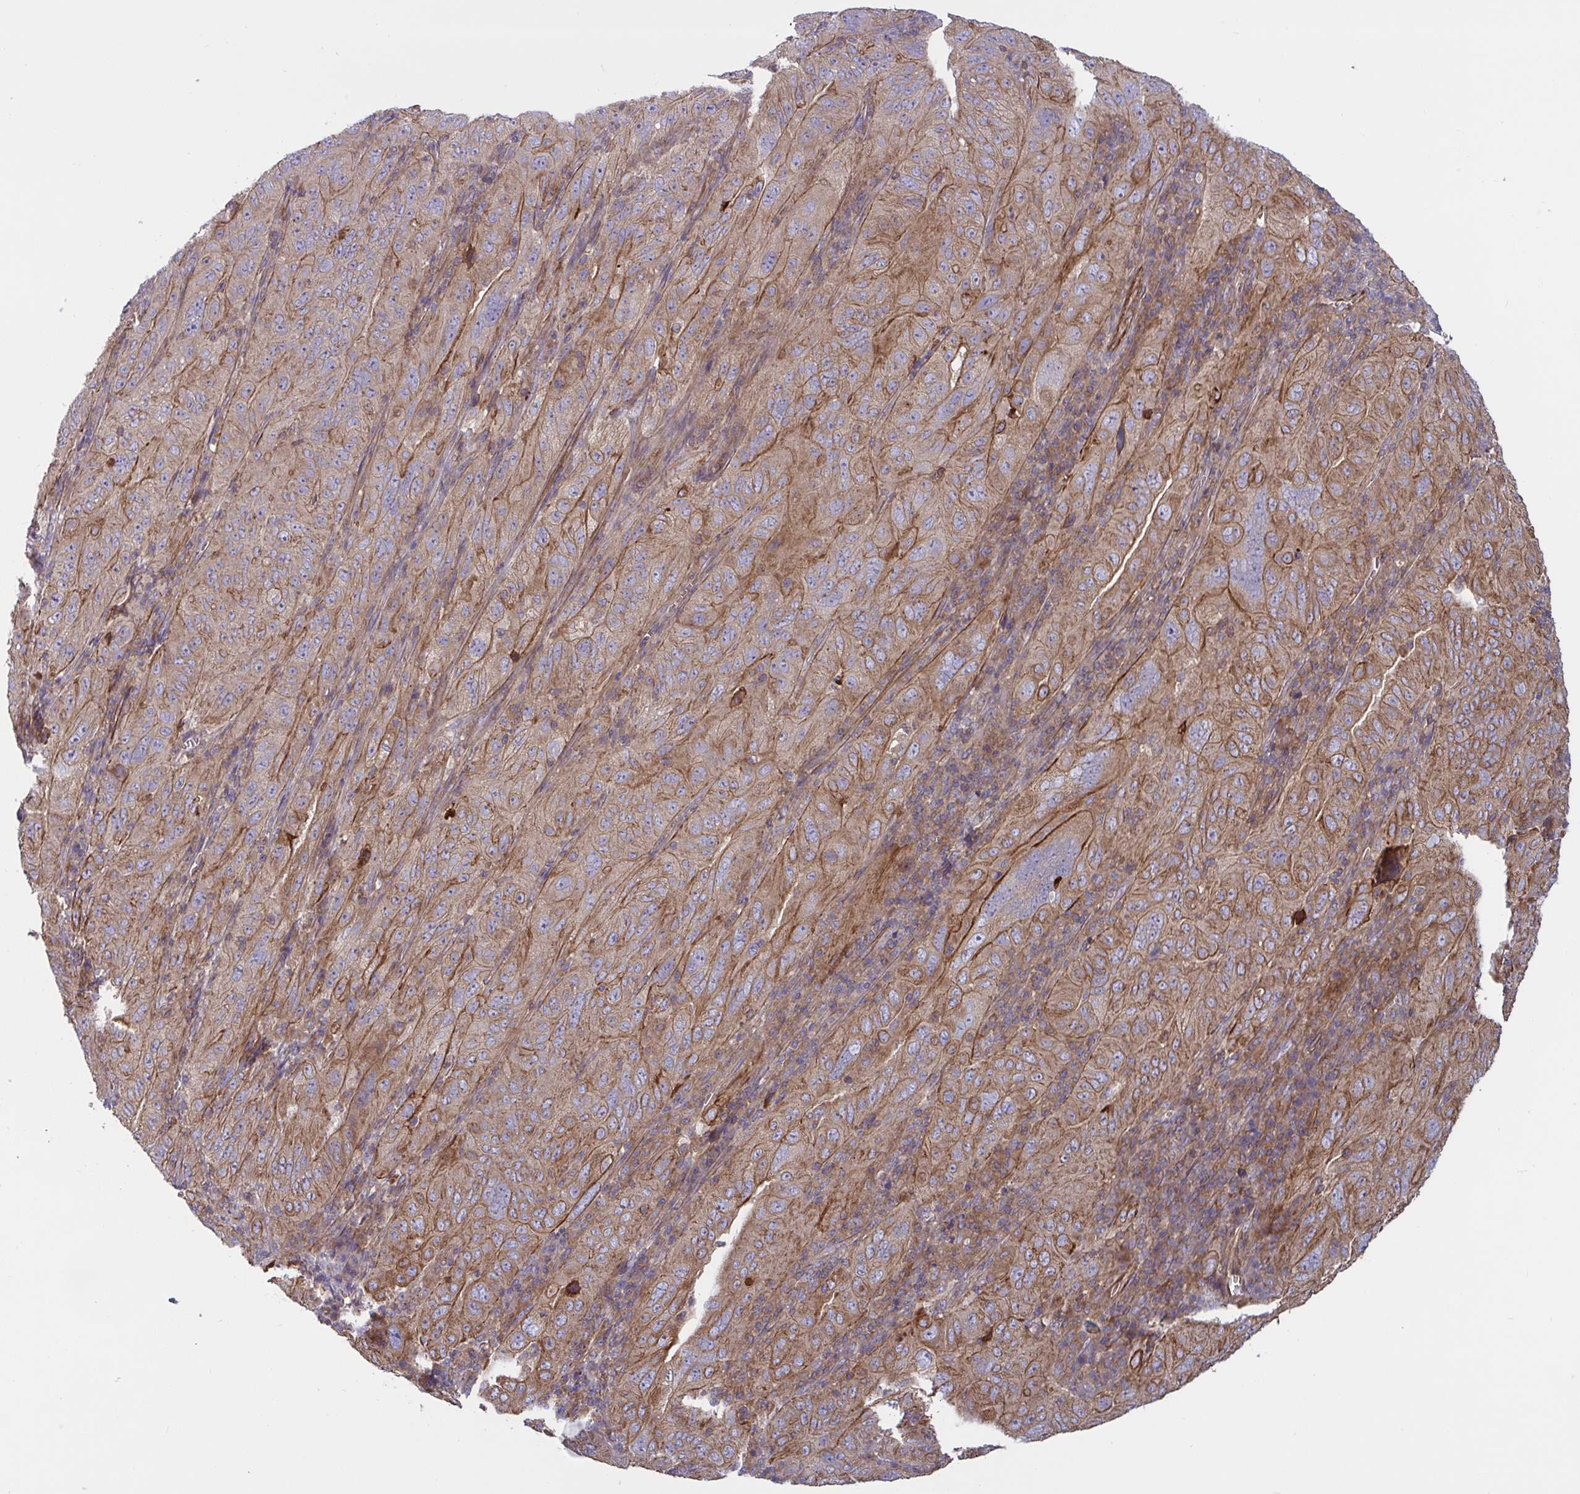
{"staining": {"intensity": "strong", "quantity": ">75%", "location": "cytoplasmic/membranous"}, "tissue": "pancreatic cancer", "cell_type": "Tumor cells", "image_type": "cancer", "snomed": [{"axis": "morphology", "description": "Adenocarcinoma, NOS"}, {"axis": "topography", "description": "Pancreas"}], "caption": "An image of adenocarcinoma (pancreatic) stained for a protein shows strong cytoplasmic/membranous brown staining in tumor cells.", "gene": "TANK", "patient": {"sex": "male", "age": 63}}